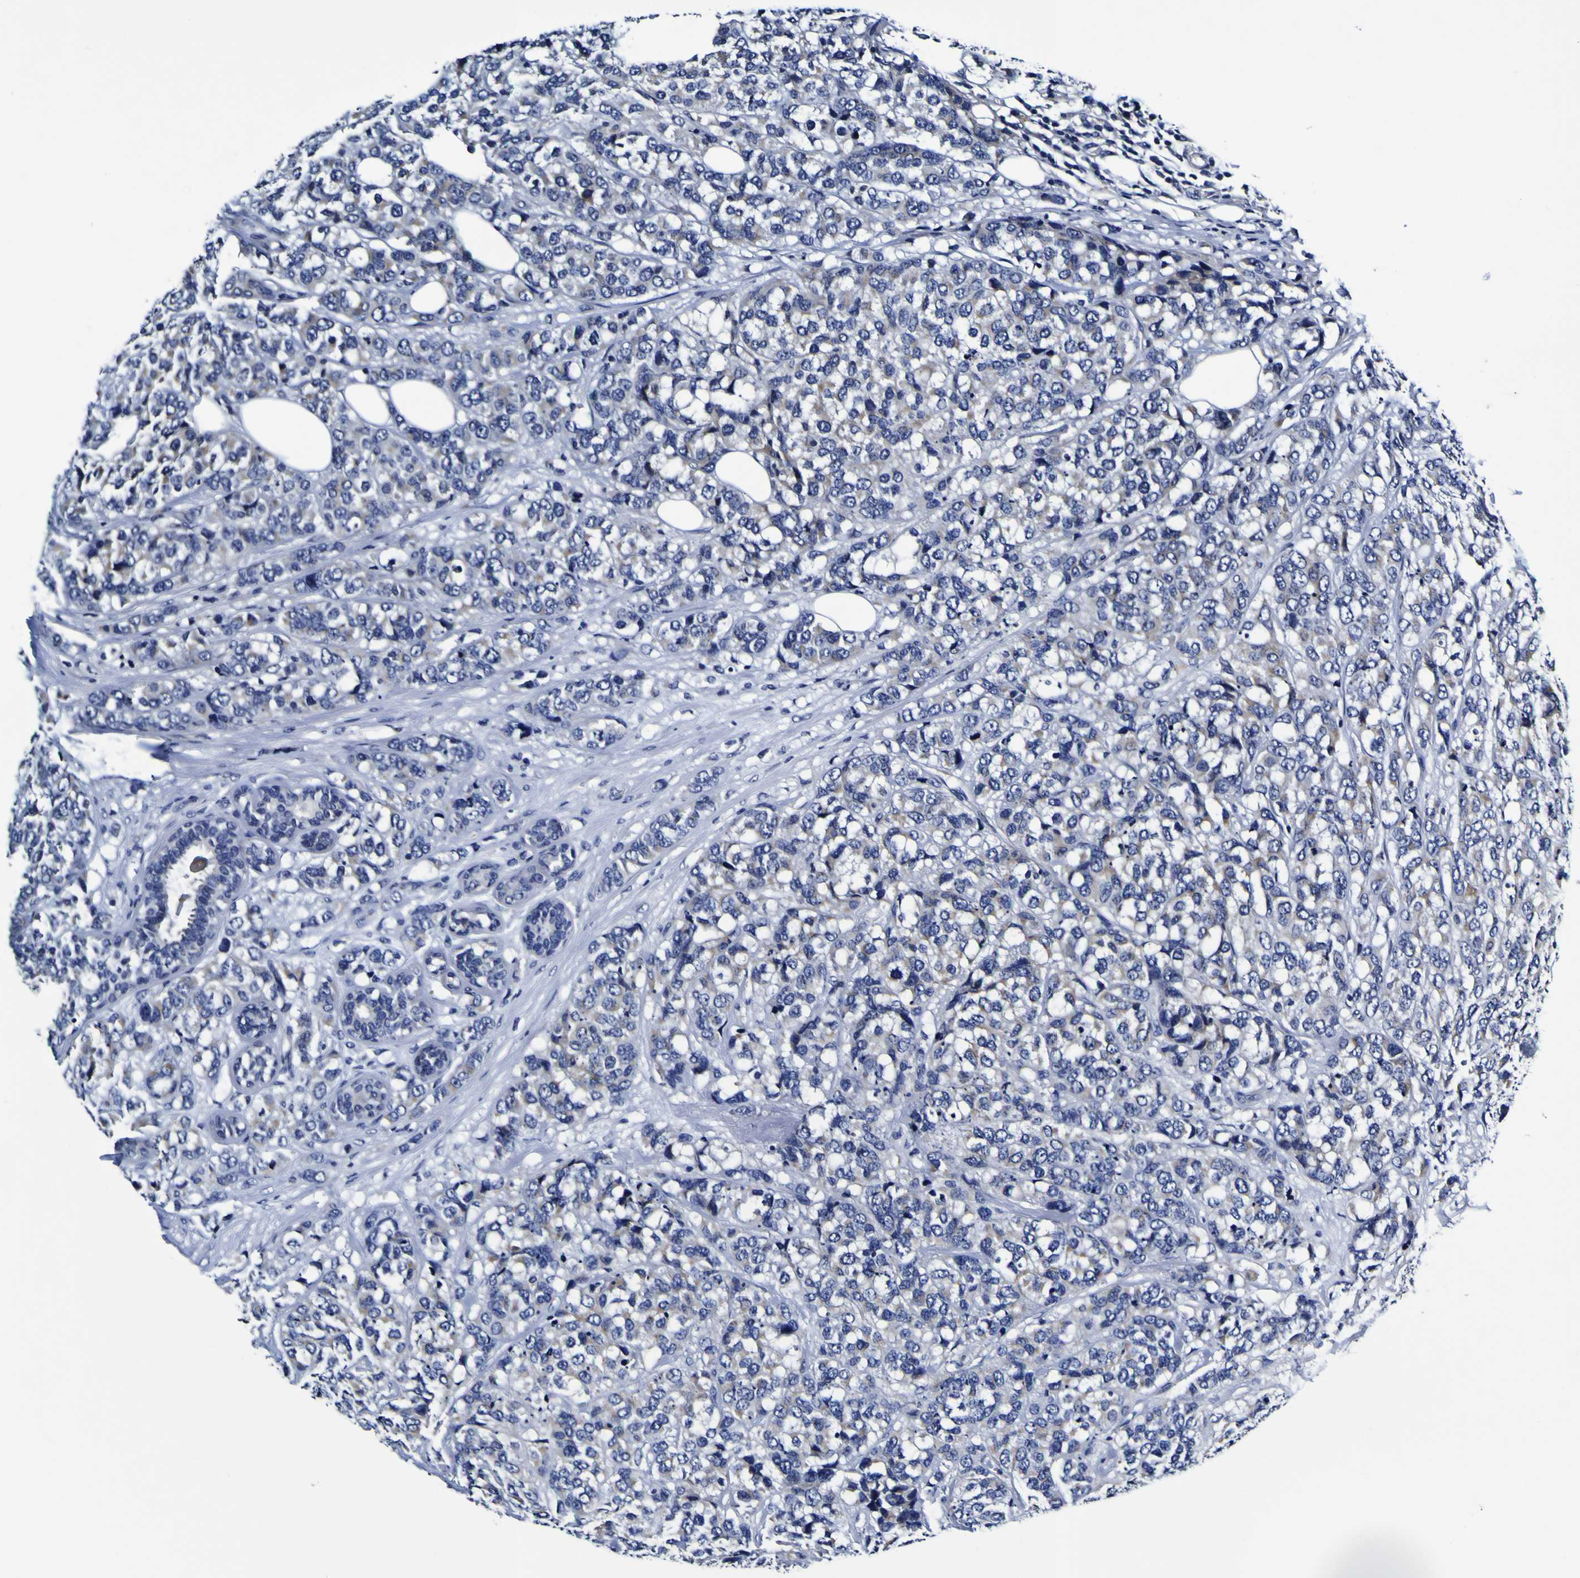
{"staining": {"intensity": "negative", "quantity": "none", "location": "none"}, "tissue": "breast cancer", "cell_type": "Tumor cells", "image_type": "cancer", "snomed": [{"axis": "morphology", "description": "Lobular carcinoma"}, {"axis": "topography", "description": "Breast"}], "caption": "A high-resolution photomicrograph shows IHC staining of breast cancer, which demonstrates no significant positivity in tumor cells.", "gene": "PANK4", "patient": {"sex": "female", "age": 59}}